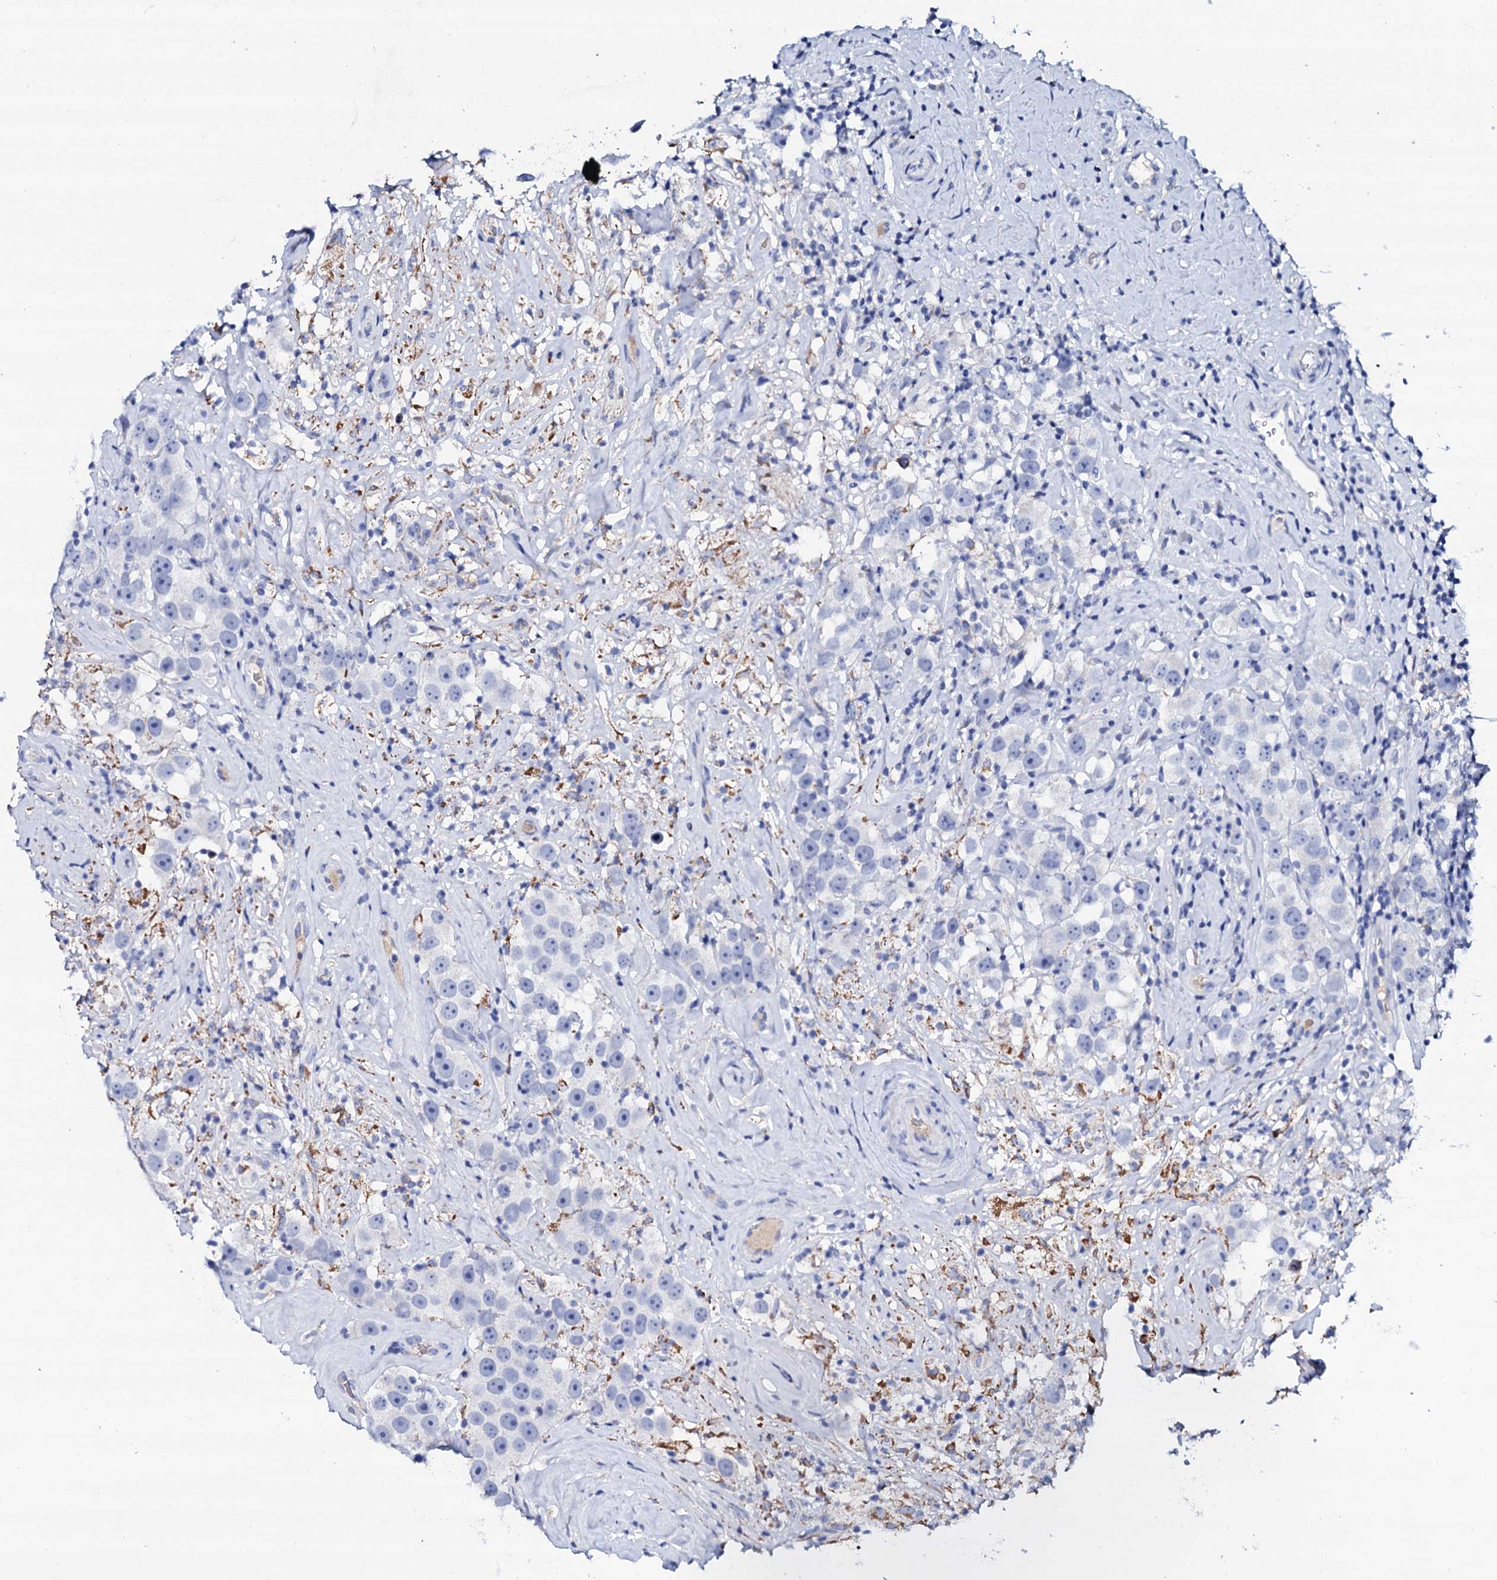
{"staining": {"intensity": "negative", "quantity": "none", "location": "none"}, "tissue": "testis cancer", "cell_type": "Tumor cells", "image_type": "cancer", "snomed": [{"axis": "morphology", "description": "Seminoma, NOS"}, {"axis": "topography", "description": "Testis"}], "caption": "Human testis seminoma stained for a protein using immunohistochemistry (IHC) reveals no positivity in tumor cells.", "gene": "FBXL16", "patient": {"sex": "male", "age": 49}}